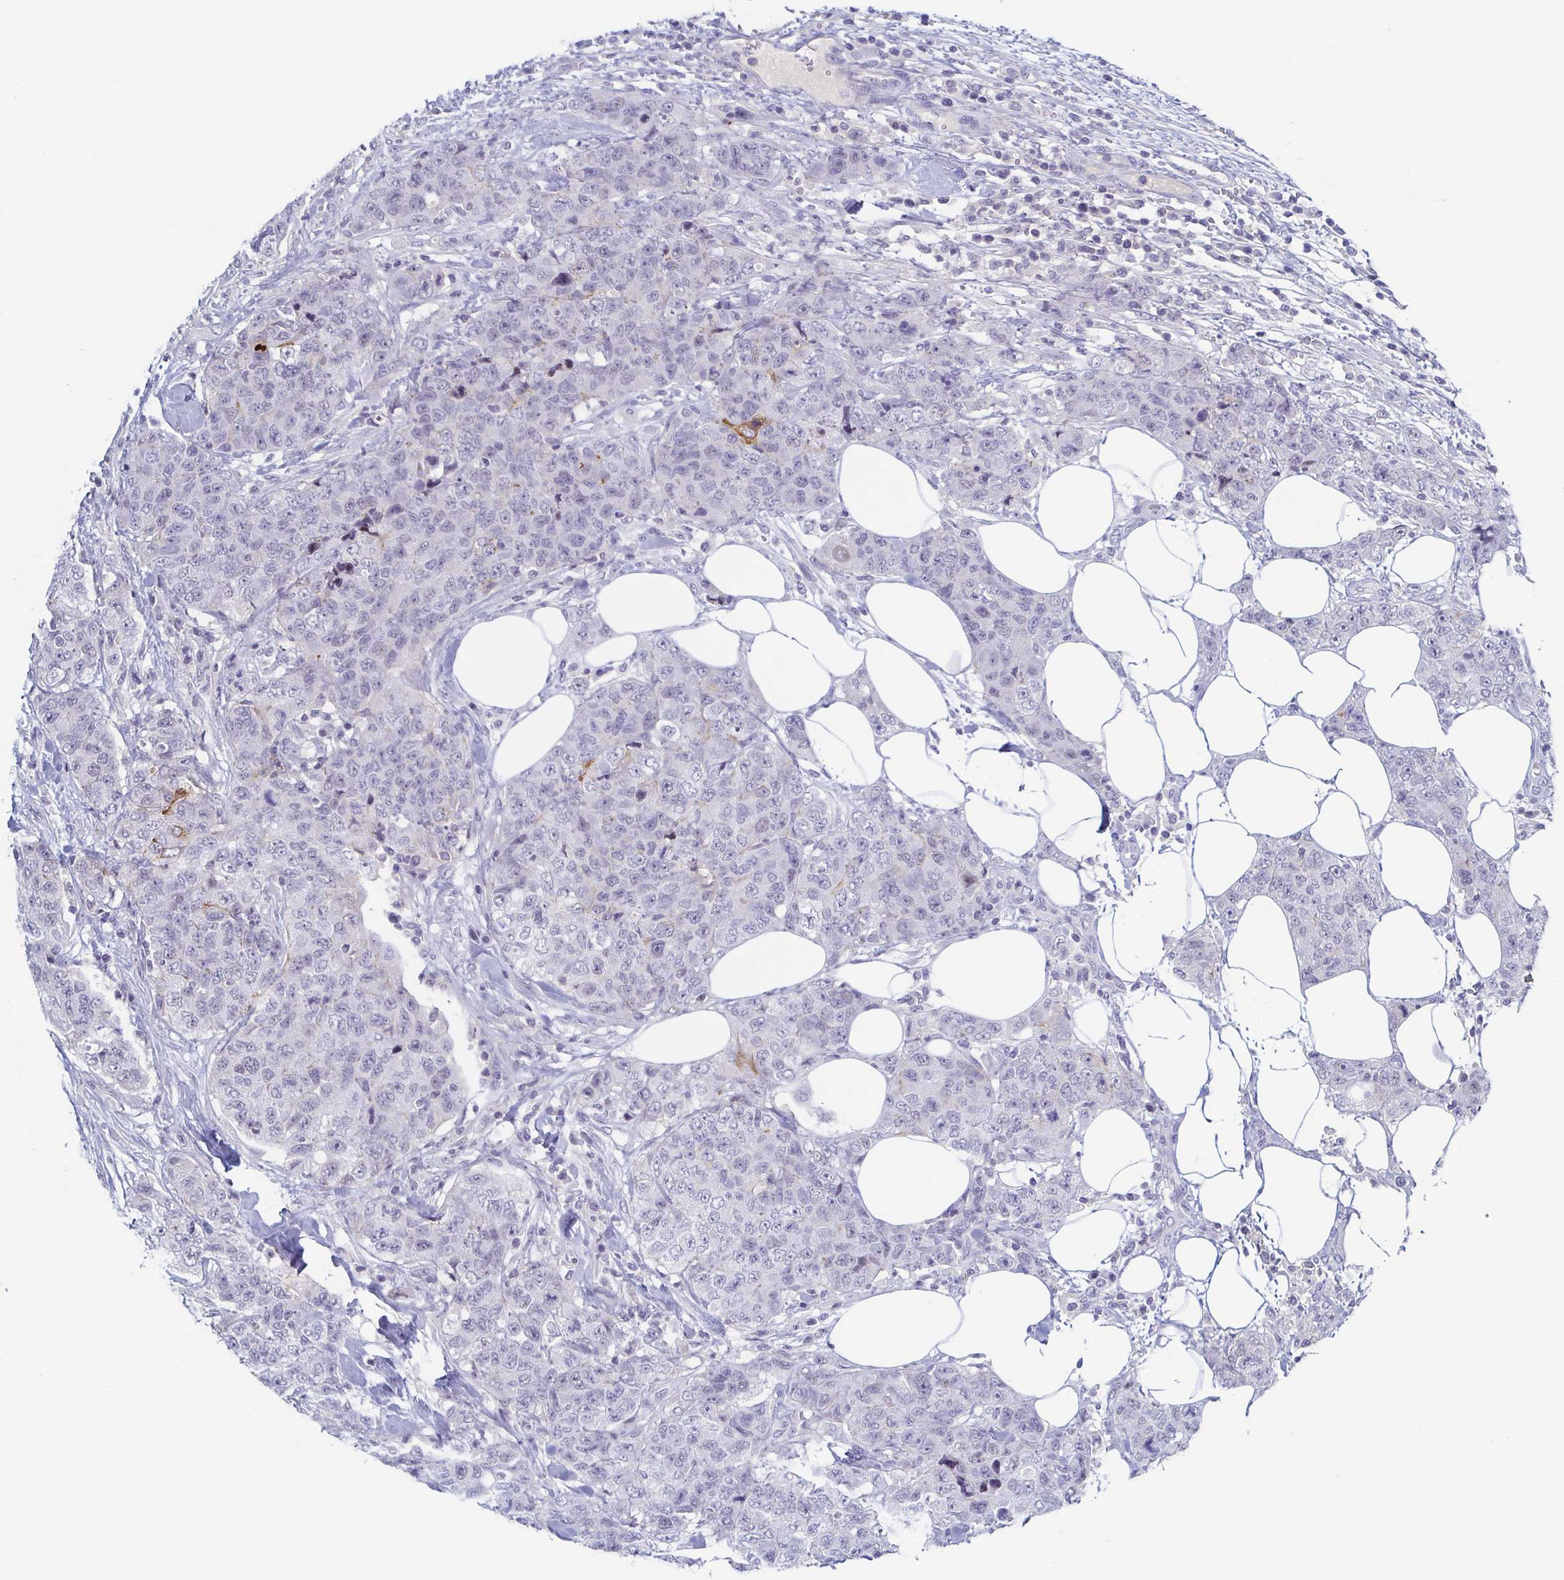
{"staining": {"intensity": "negative", "quantity": "none", "location": "none"}, "tissue": "urothelial cancer", "cell_type": "Tumor cells", "image_type": "cancer", "snomed": [{"axis": "morphology", "description": "Urothelial carcinoma, High grade"}, {"axis": "topography", "description": "Urinary bladder"}], "caption": "Immunohistochemical staining of urothelial cancer shows no significant staining in tumor cells.", "gene": "RHOV", "patient": {"sex": "female", "age": 78}}